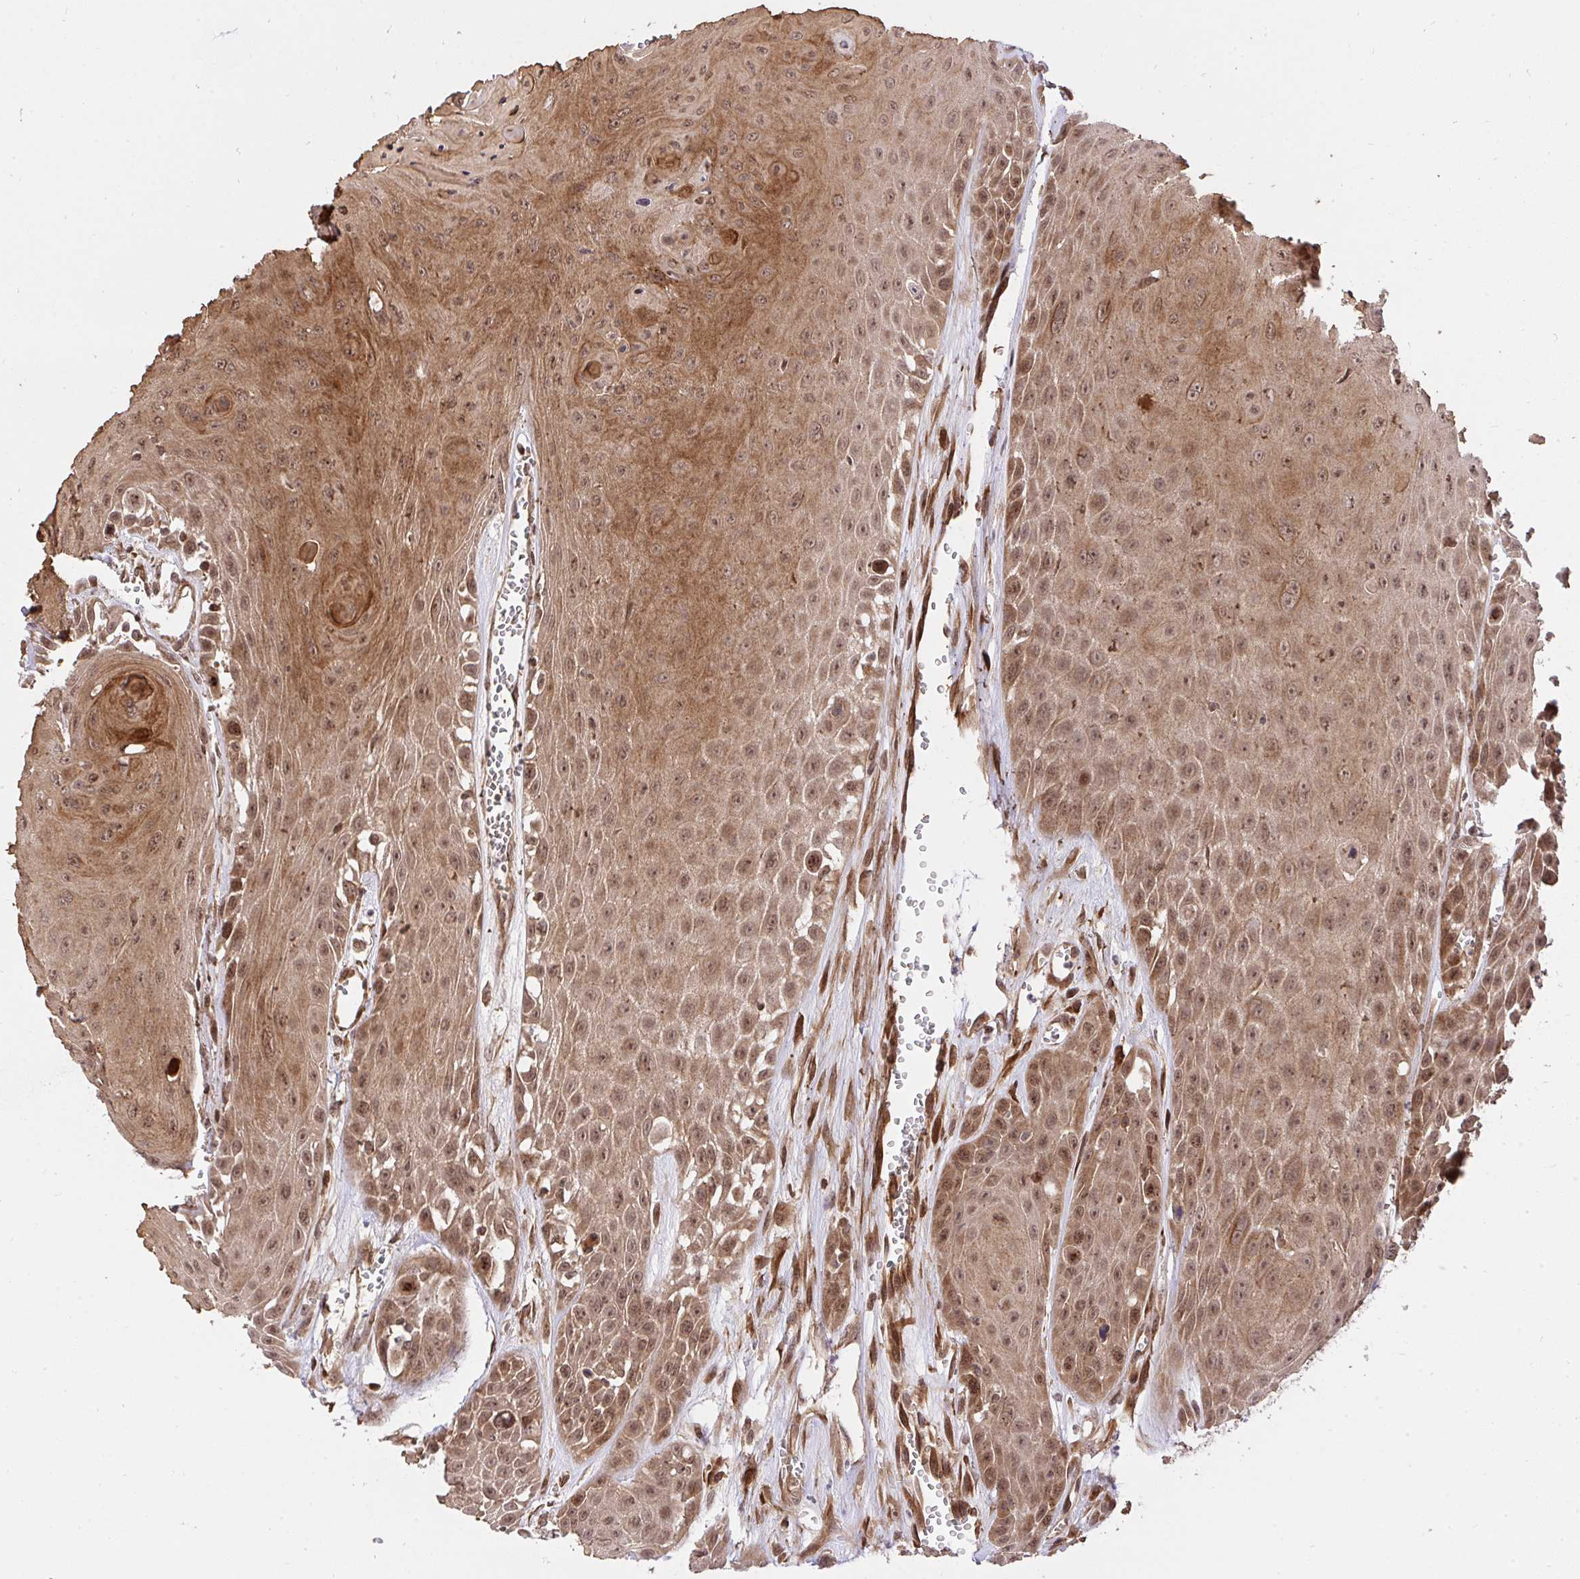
{"staining": {"intensity": "moderate", "quantity": ">75%", "location": "cytoplasmic/membranous,nuclear"}, "tissue": "head and neck cancer", "cell_type": "Tumor cells", "image_type": "cancer", "snomed": [{"axis": "morphology", "description": "Squamous cell carcinoma, NOS"}, {"axis": "topography", "description": "Oral tissue"}, {"axis": "topography", "description": "Head-Neck"}], "caption": "Tumor cells show moderate cytoplasmic/membranous and nuclear expression in about >75% of cells in head and neck cancer (squamous cell carcinoma). (DAB IHC, brown staining for protein, blue staining for nuclei).", "gene": "ERI1", "patient": {"sex": "male", "age": 81}}